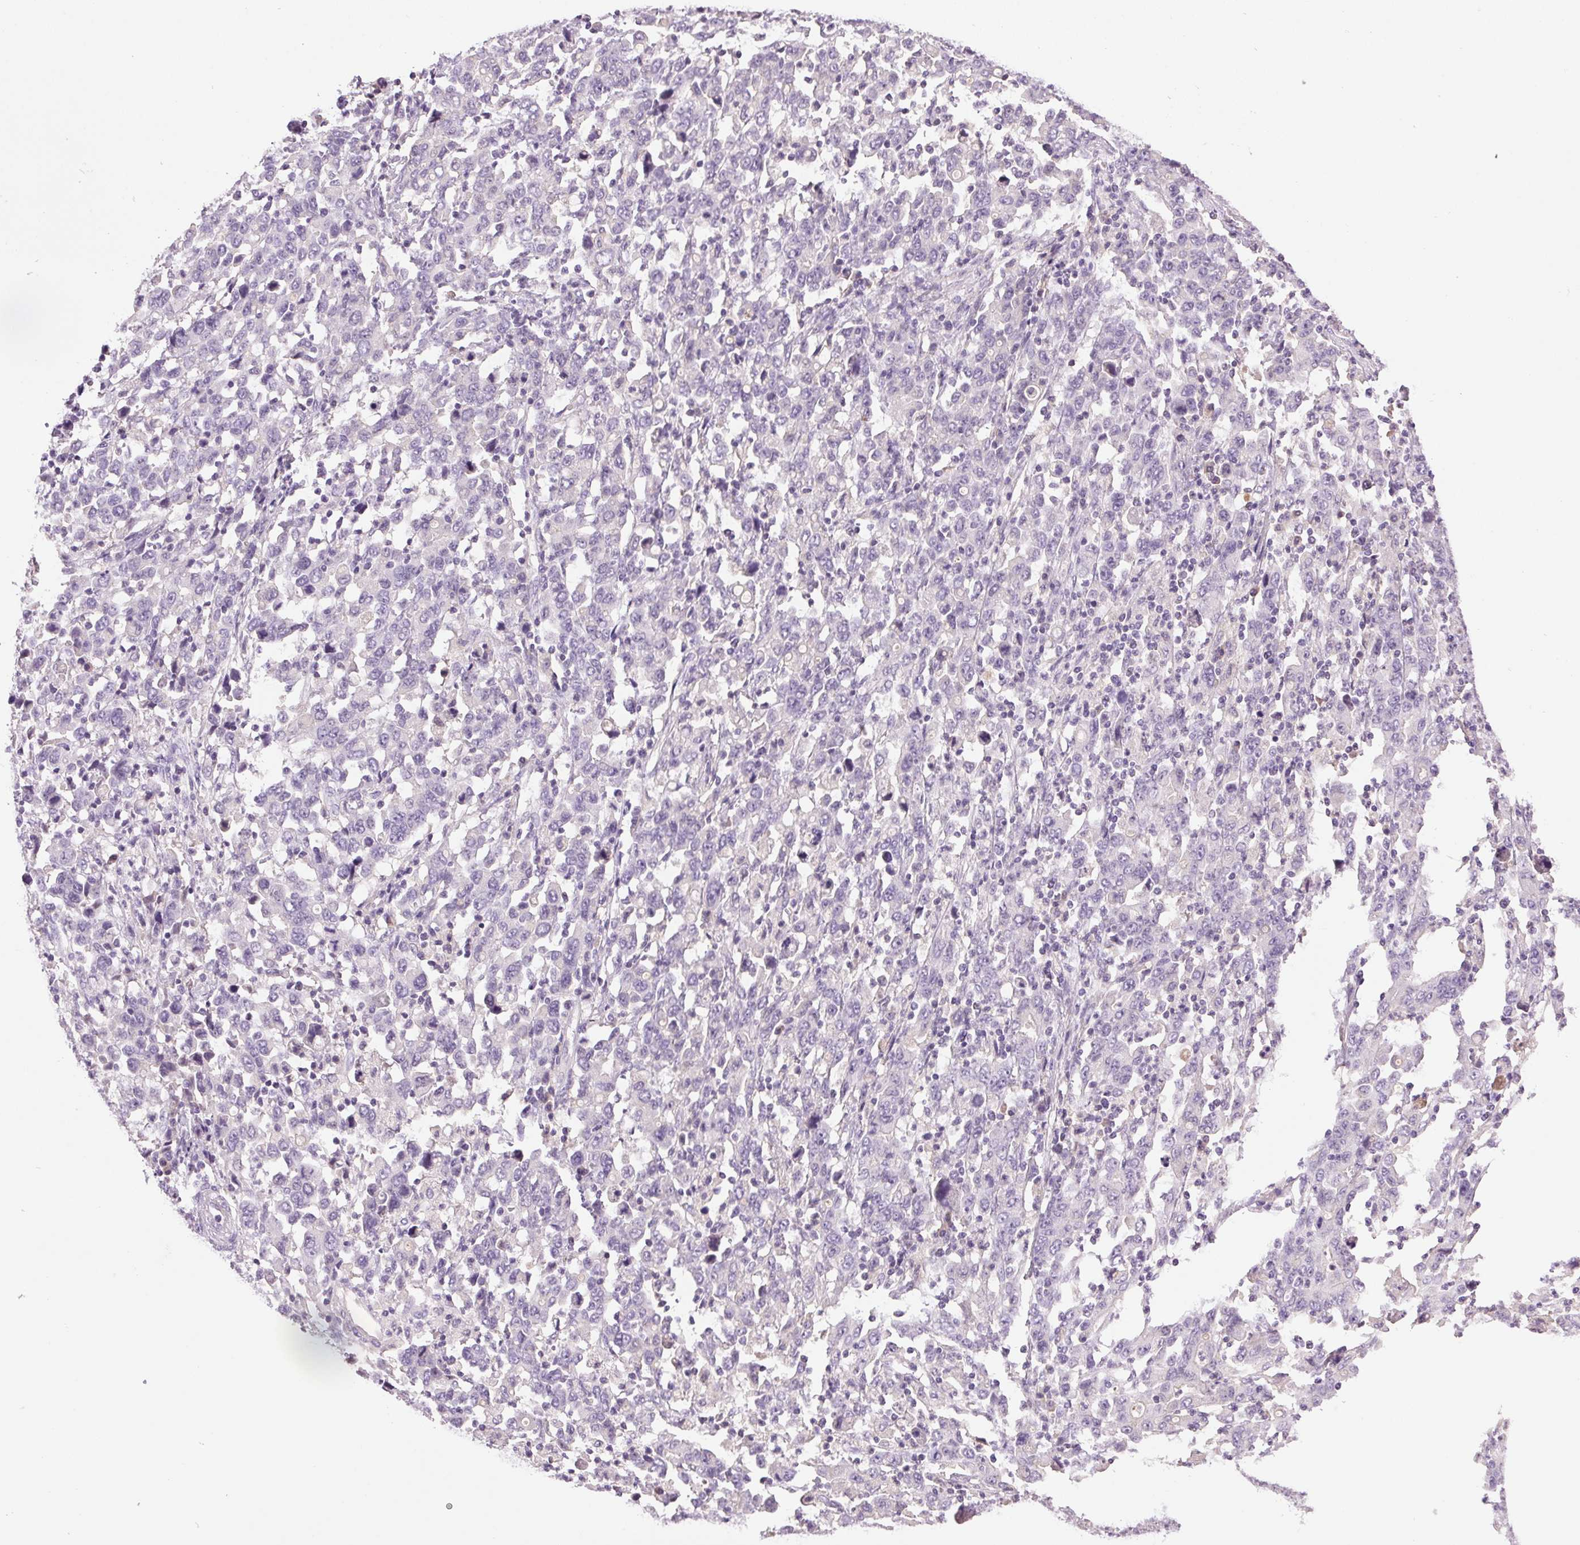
{"staining": {"intensity": "negative", "quantity": "none", "location": "none"}, "tissue": "stomach cancer", "cell_type": "Tumor cells", "image_type": "cancer", "snomed": [{"axis": "morphology", "description": "Adenocarcinoma, NOS"}, {"axis": "topography", "description": "Stomach, upper"}], "caption": "Tumor cells show no significant protein expression in adenocarcinoma (stomach).", "gene": "BPIFB2", "patient": {"sex": "male", "age": 69}}